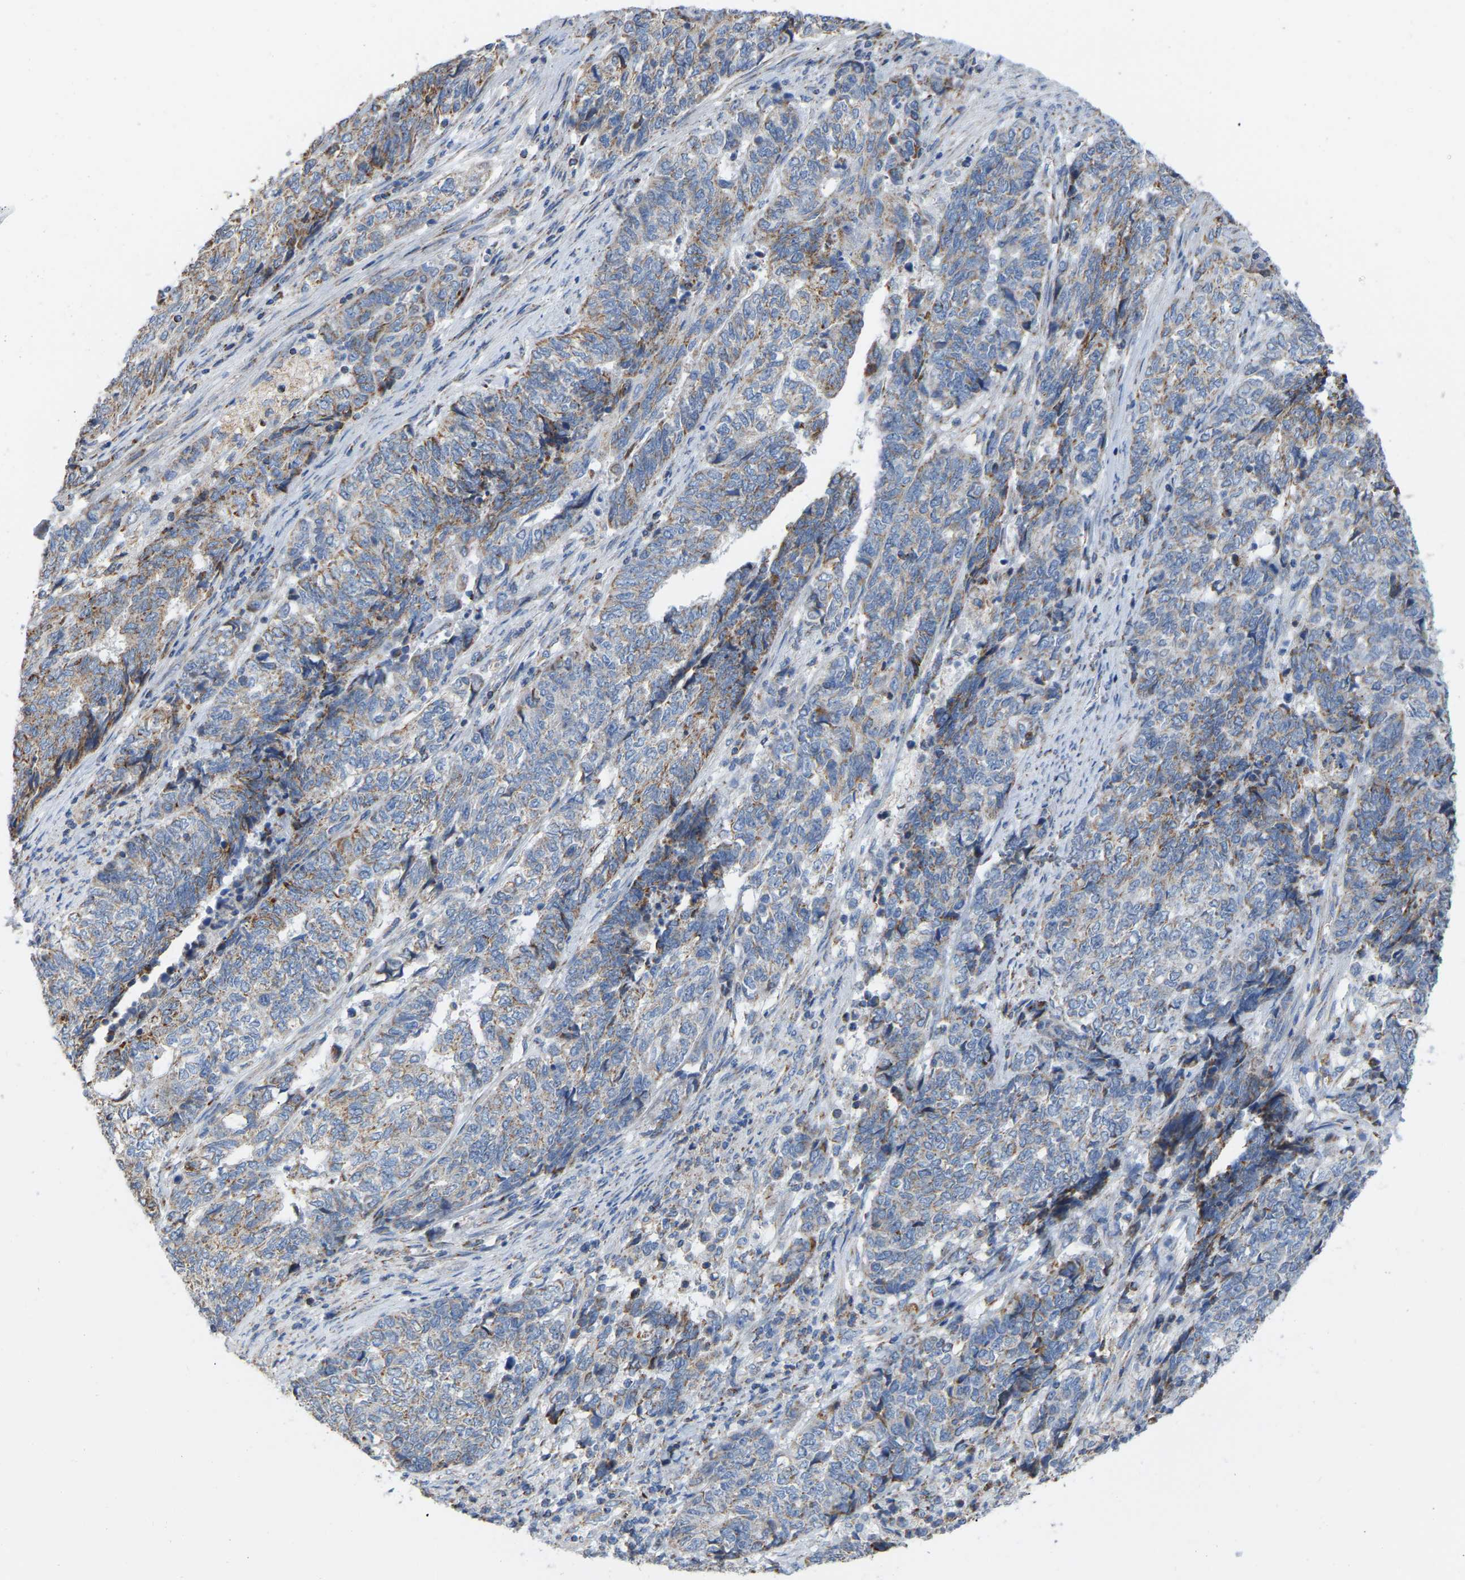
{"staining": {"intensity": "weak", "quantity": "25%-75%", "location": "cytoplasmic/membranous"}, "tissue": "endometrial cancer", "cell_type": "Tumor cells", "image_type": "cancer", "snomed": [{"axis": "morphology", "description": "Adenocarcinoma, NOS"}, {"axis": "topography", "description": "Endometrium"}], "caption": "Endometrial cancer (adenocarcinoma) stained for a protein exhibits weak cytoplasmic/membranous positivity in tumor cells. (DAB (3,3'-diaminobenzidine) IHC, brown staining for protein, blue staining for nuclei).", "gene": "CBLB", "patient": {"sex": "female", "age": 80}}